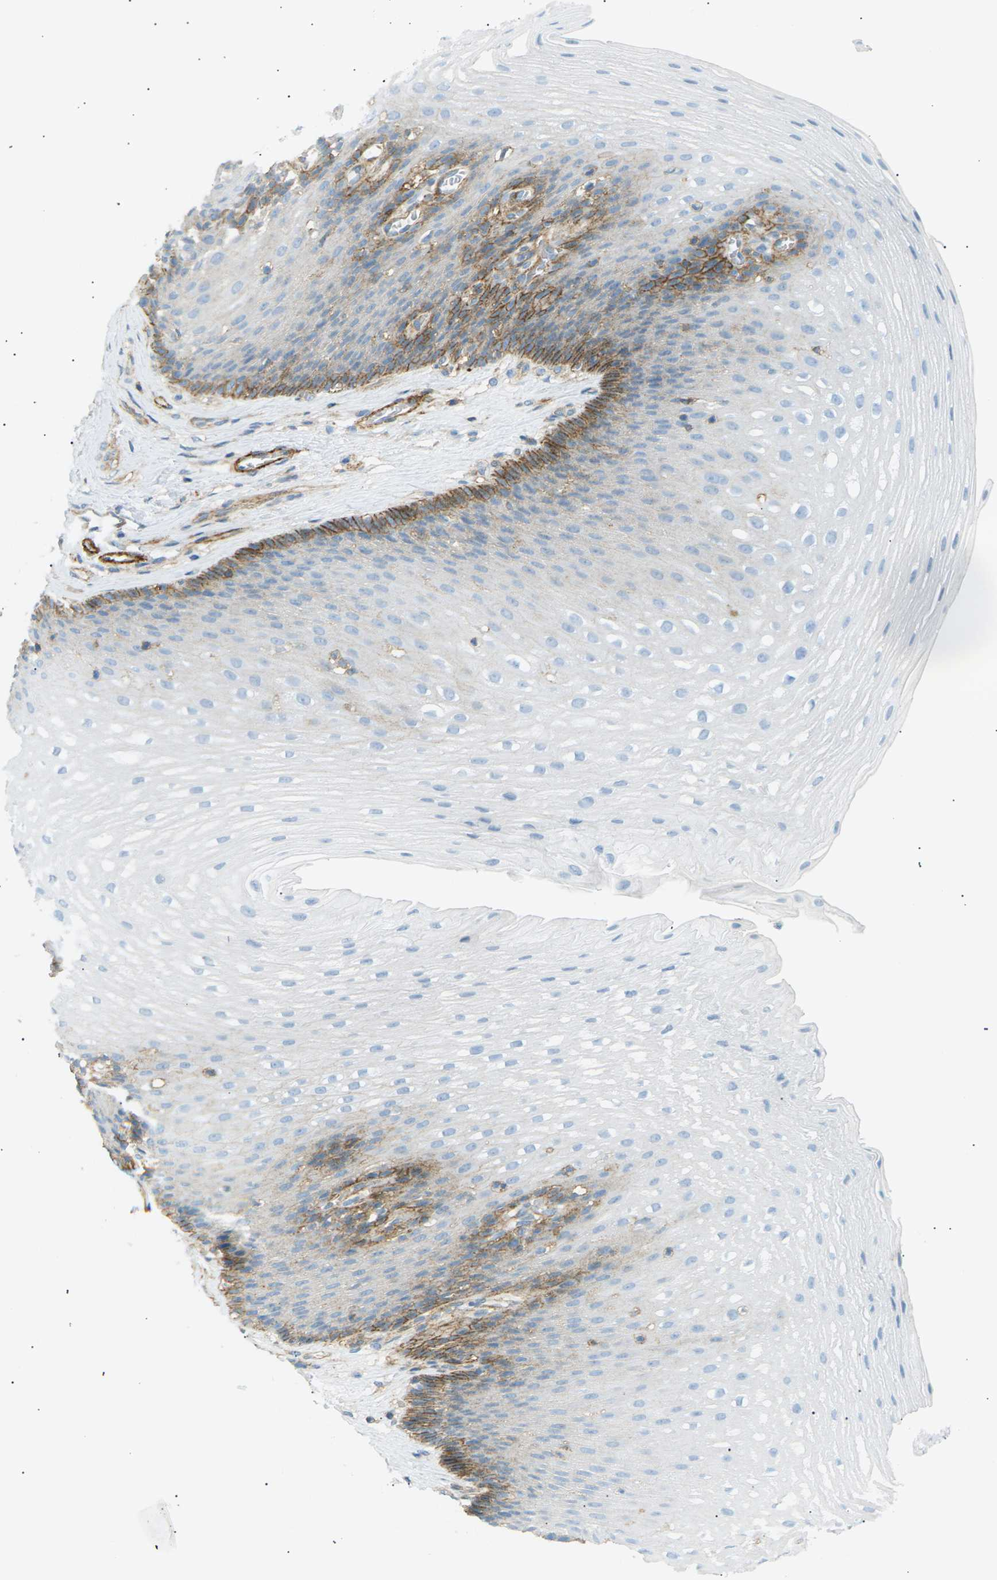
{"staining": {"intensity": "strong", "quantity": "<25%", "location": "cytoplasmic/membranous"}, "tissue": "esophagus", "cell_type": "Squamous epithelial cells", "image_type": "normal", "snomed": [{"axis": "morphology", "description": "Normal tissue, NOS"}, {"axis": "topography", "description": "Esophagus"}], "caption": "Immunohistochemistry (IHC) image of benign esophagus stained for a protein (brown), which displays medium levels of strong cytoplasmic/membranous positivity in about <25% of squamous epithelial cells.", "gene": "ATP2B4", "patient": {"sex": "male", "age": 48}}